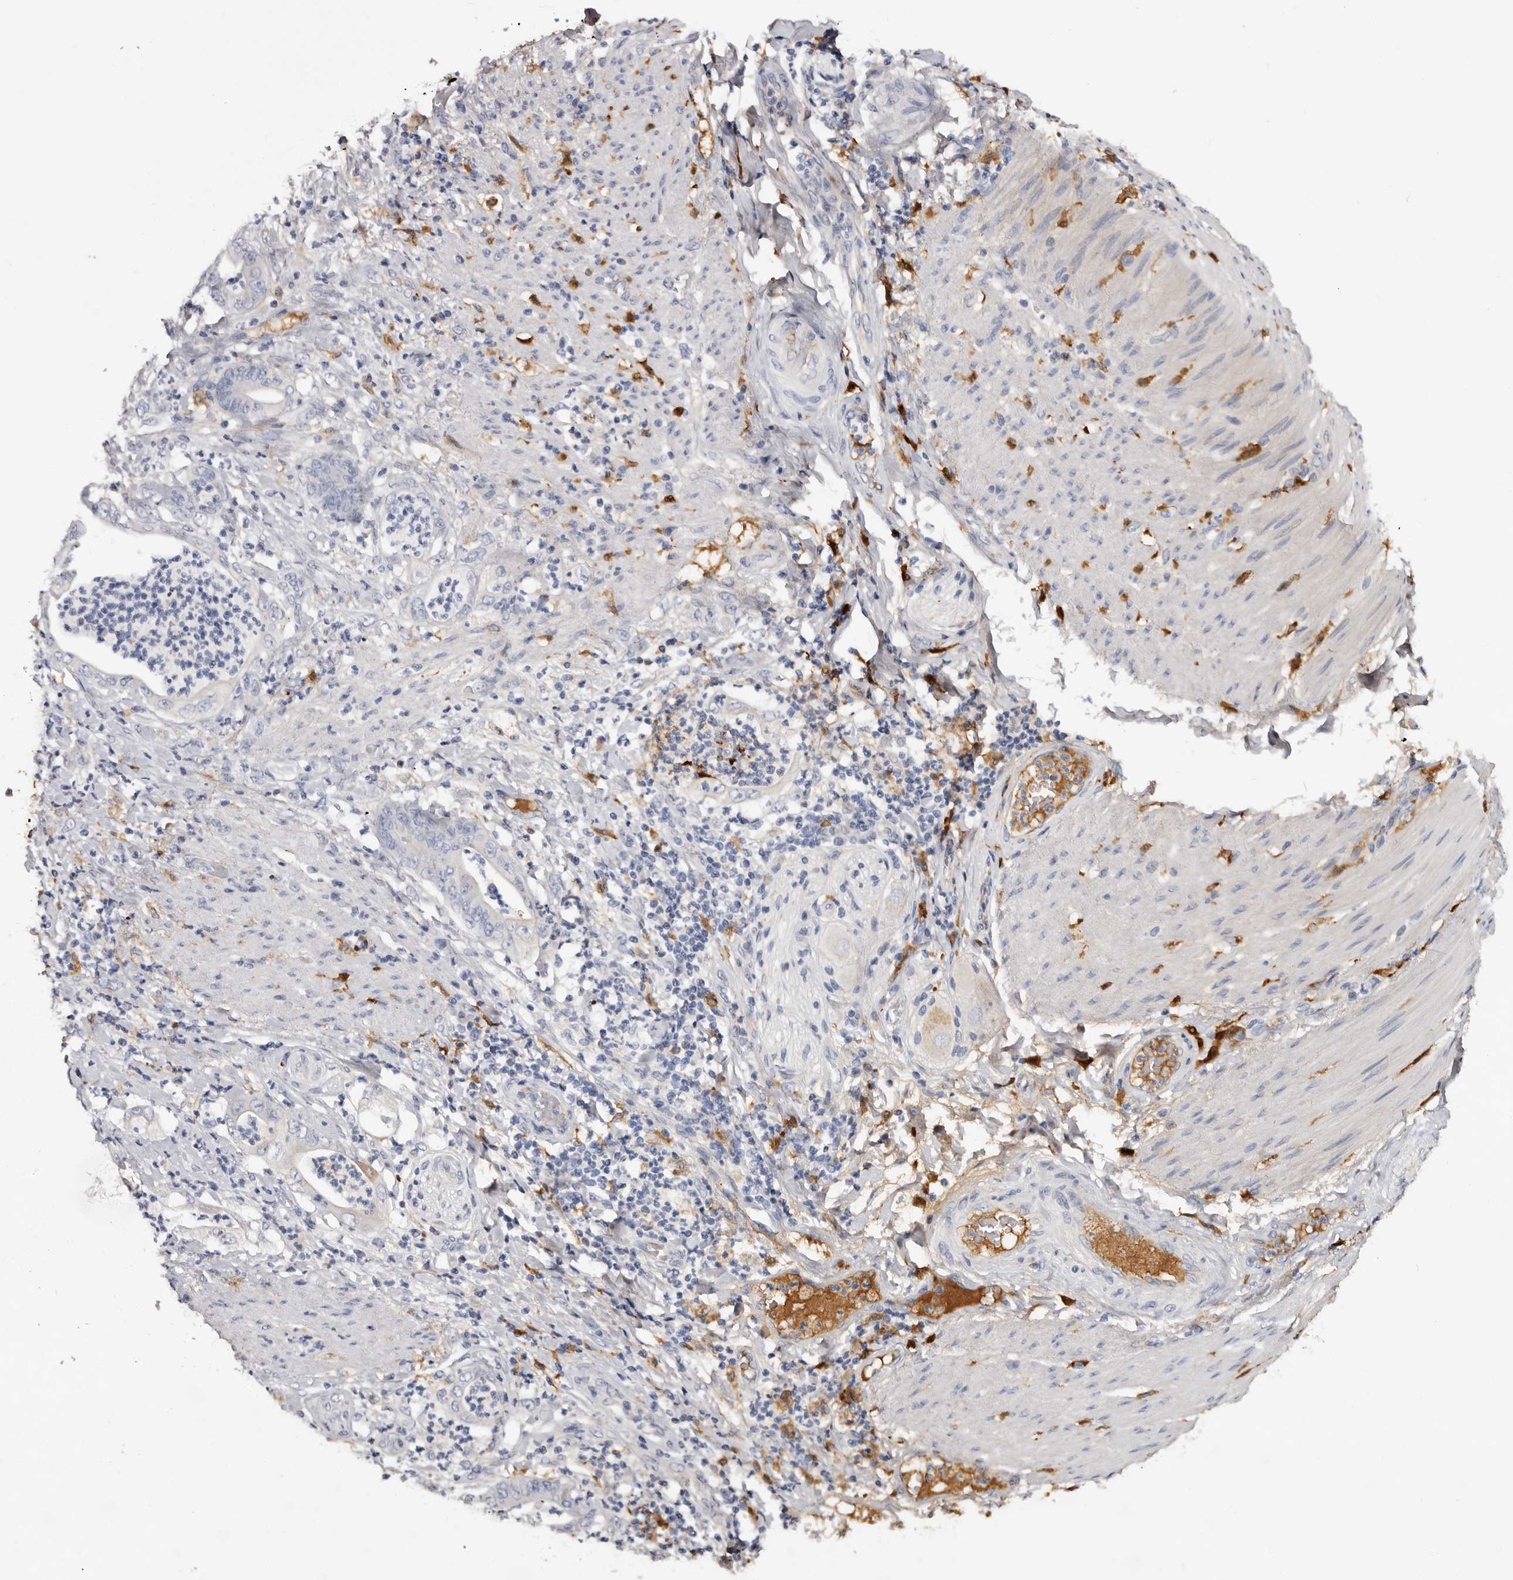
{"staining": {"intensity": "negative", "quantity": "none", "location": "none"}, "tissue": "stomach cancer", "cell_type": "Tumor cells", "image_type": "cancer", "snomed": [{"axis": "morphology", "description": "Adenocarcinoma, NOS"}, {"axis": "topography", "description": "Stomach"}], "caption": "Immunohistochemical staining of human stomach cancer (adenocarcinoma) shows no significant positivity in tumor cells. The staining was performed using DAB (3,3'-diaminobenzidine) to visualize the protein expression in brown, while the nuclei were stained in blue with hematoxylin (Magnification: 20x).", "gene": "KLHL38", "patient": {"sex": "female", "age": 73}}